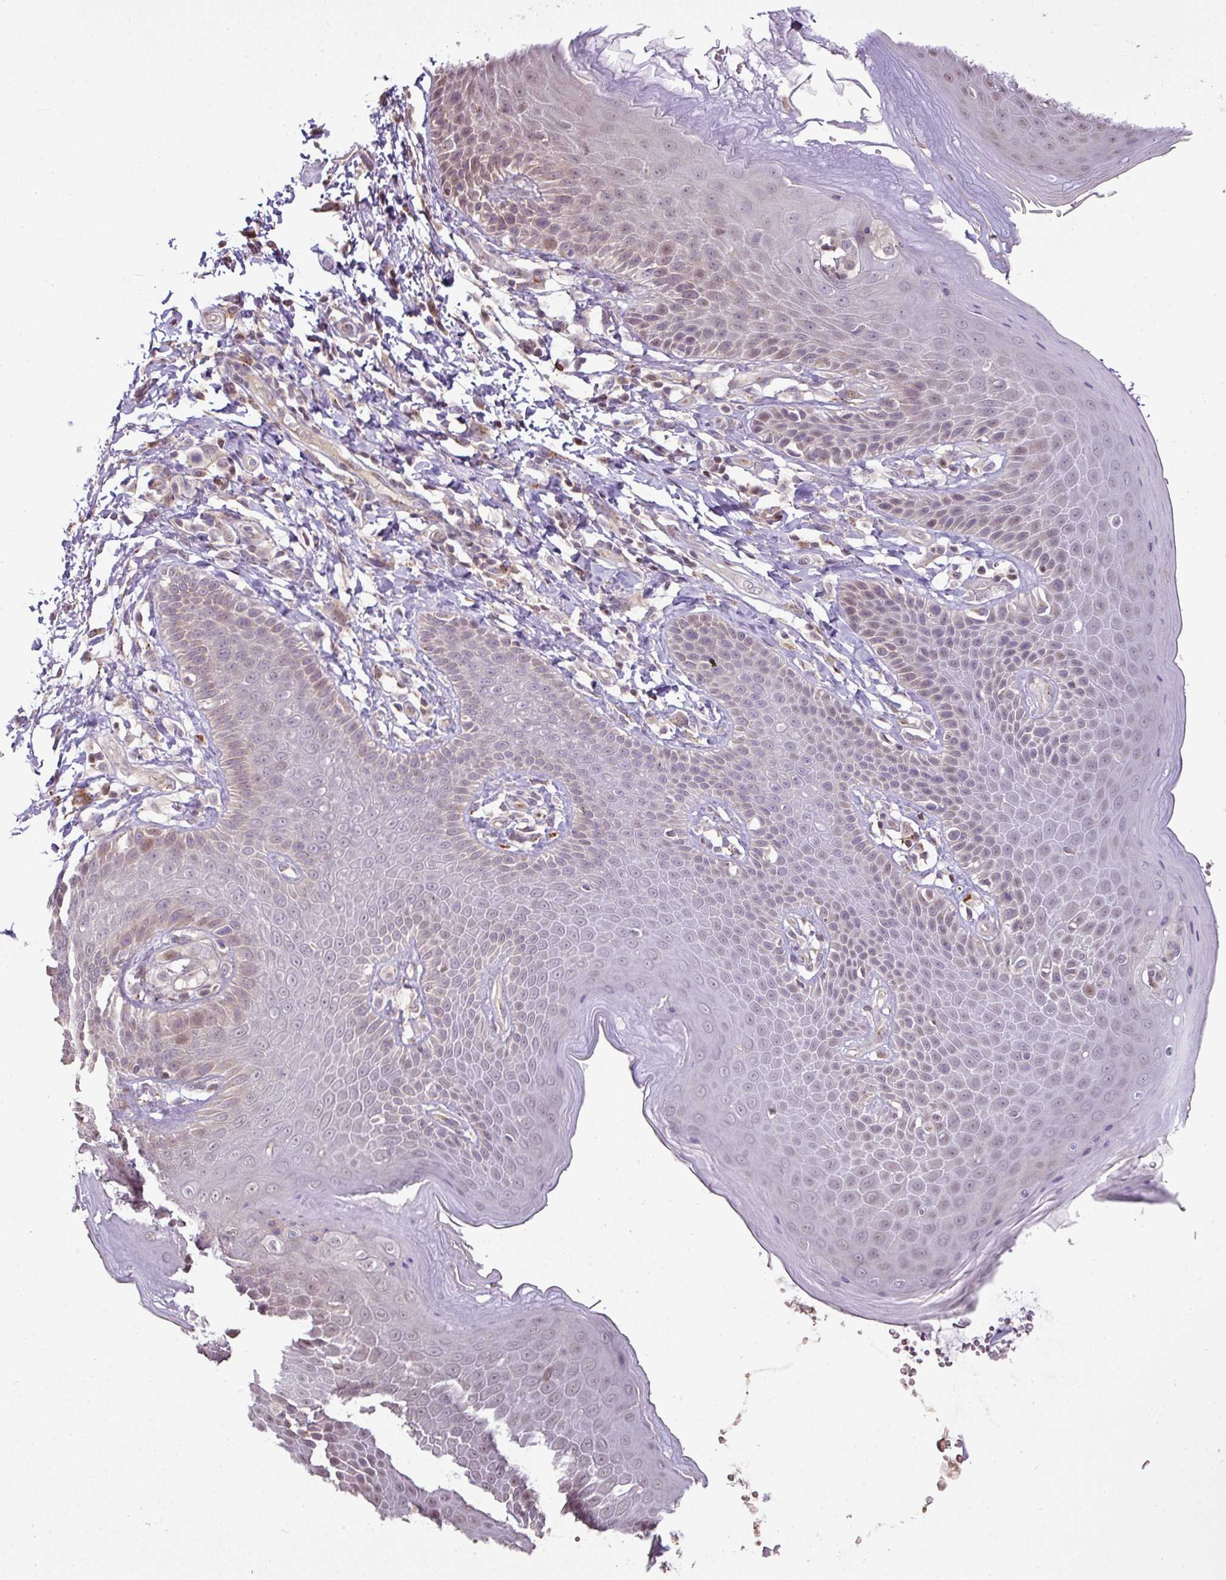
{"staining": {"intensity": "moderate", "quantity": "<25%", "location": "nuclear"}, "tissue": "skin", "cell_type": "Epidermal cells", "image_type": "normal", "snomed": [{"axis": "morphology", "description": "Normal tissue, NOS"}, {"axis": "topography", "description": "Peripheral nerve tissue"}], "caption": "Immunohistochemistry (IHC) of normal human skin demonstrates low levels of moderate nuclear staining in about <25% of epidermal cells. (IHC, brightfield microscopy, high magnification).", "gene": "CXCR5", "patient": {"sex": "male", "age": 51}}